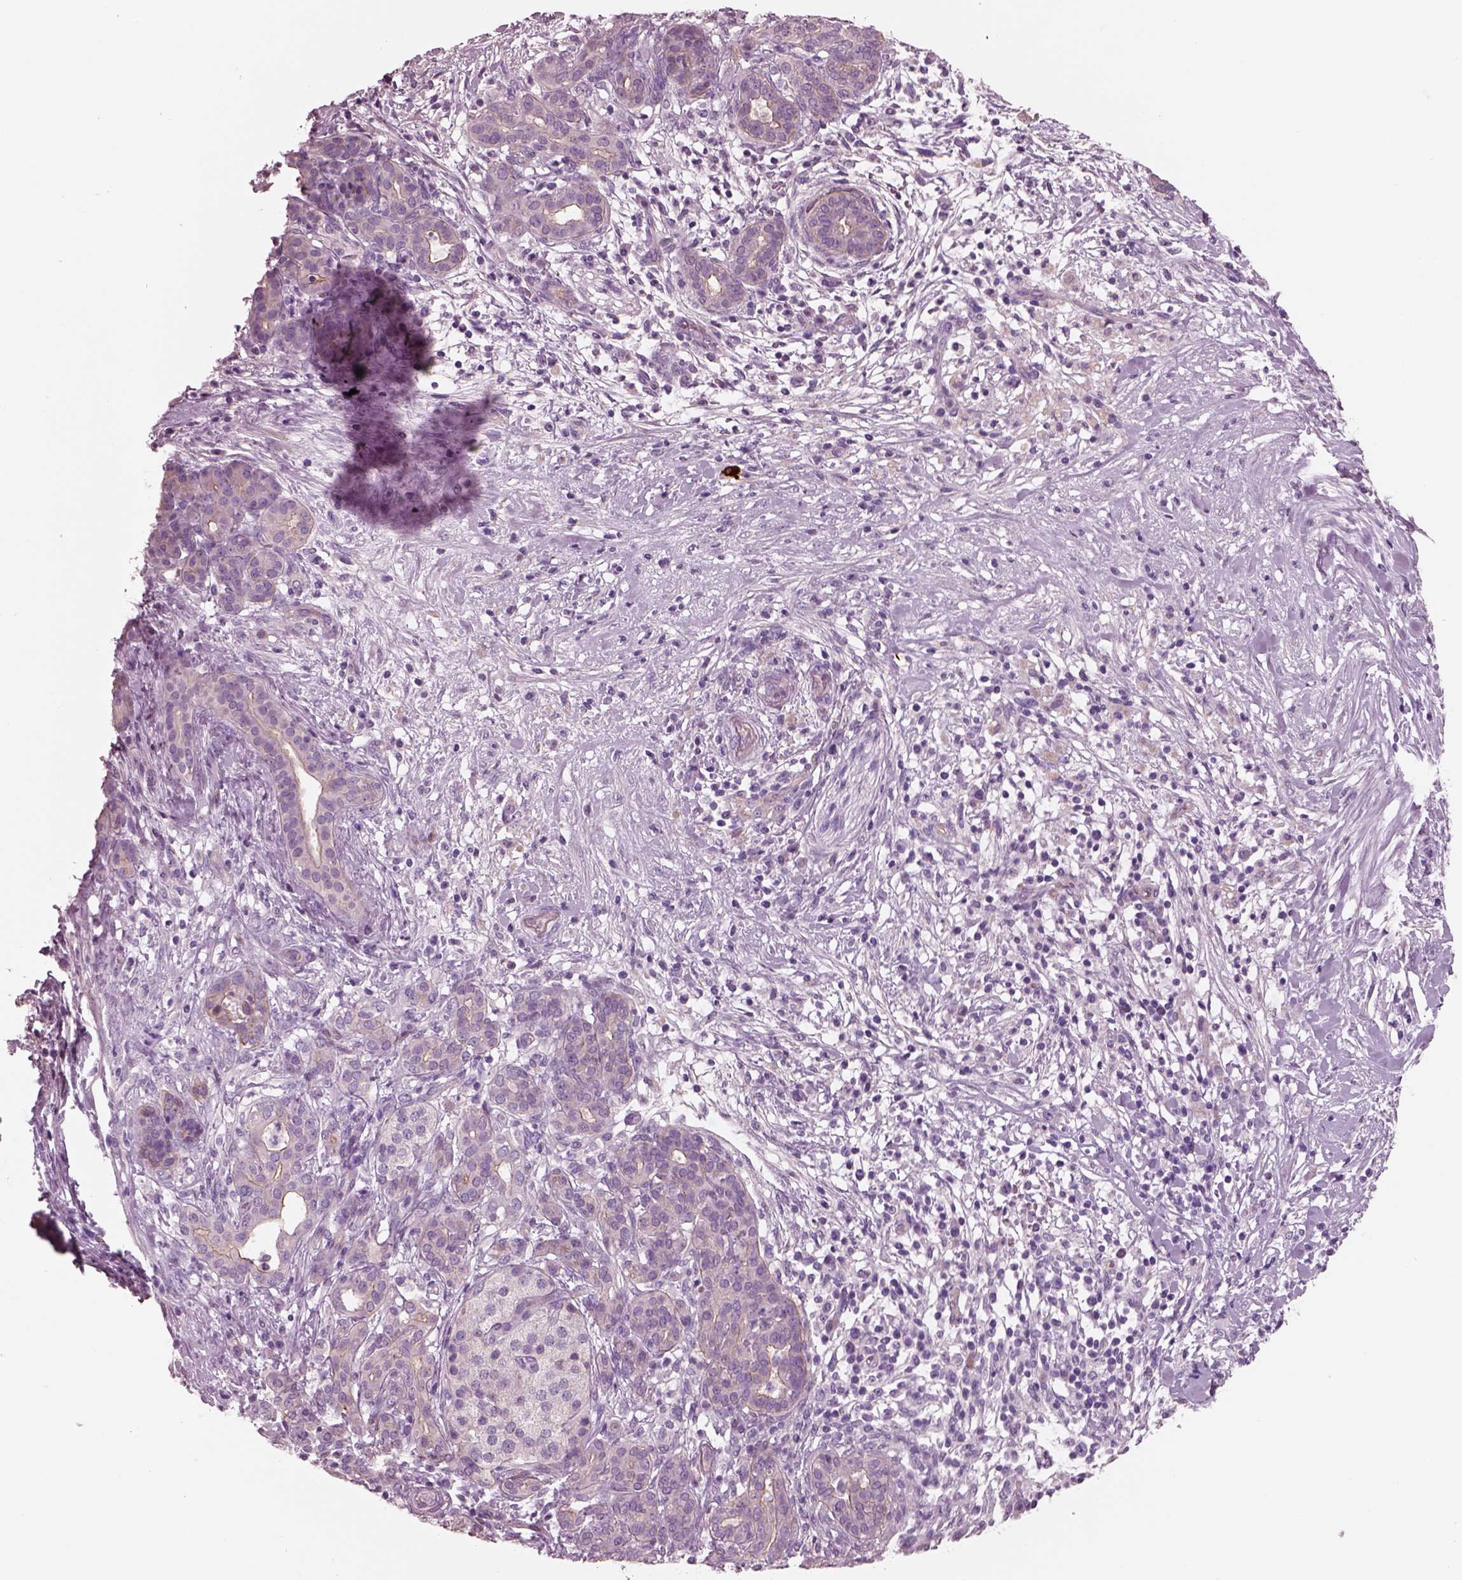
{"staining": {"intensity": "negative", "quantity": "none", "location": "none"}, "tissue": "pancreatic cancer", "cell_type": "Tumor cells", "image_type": "cancer", "snomed": [{"axis": "morphology", "description": "Adenocarcinoma, NOS"}, {"axis": "topography", "description": "Pancreas"}], "caption": "The IHC photomicrograph has no significant expression in tumor cells of pancreatic cancer tissue.", "gene": "IGLL1", "patient": {"sex": "male", "age": 44}}